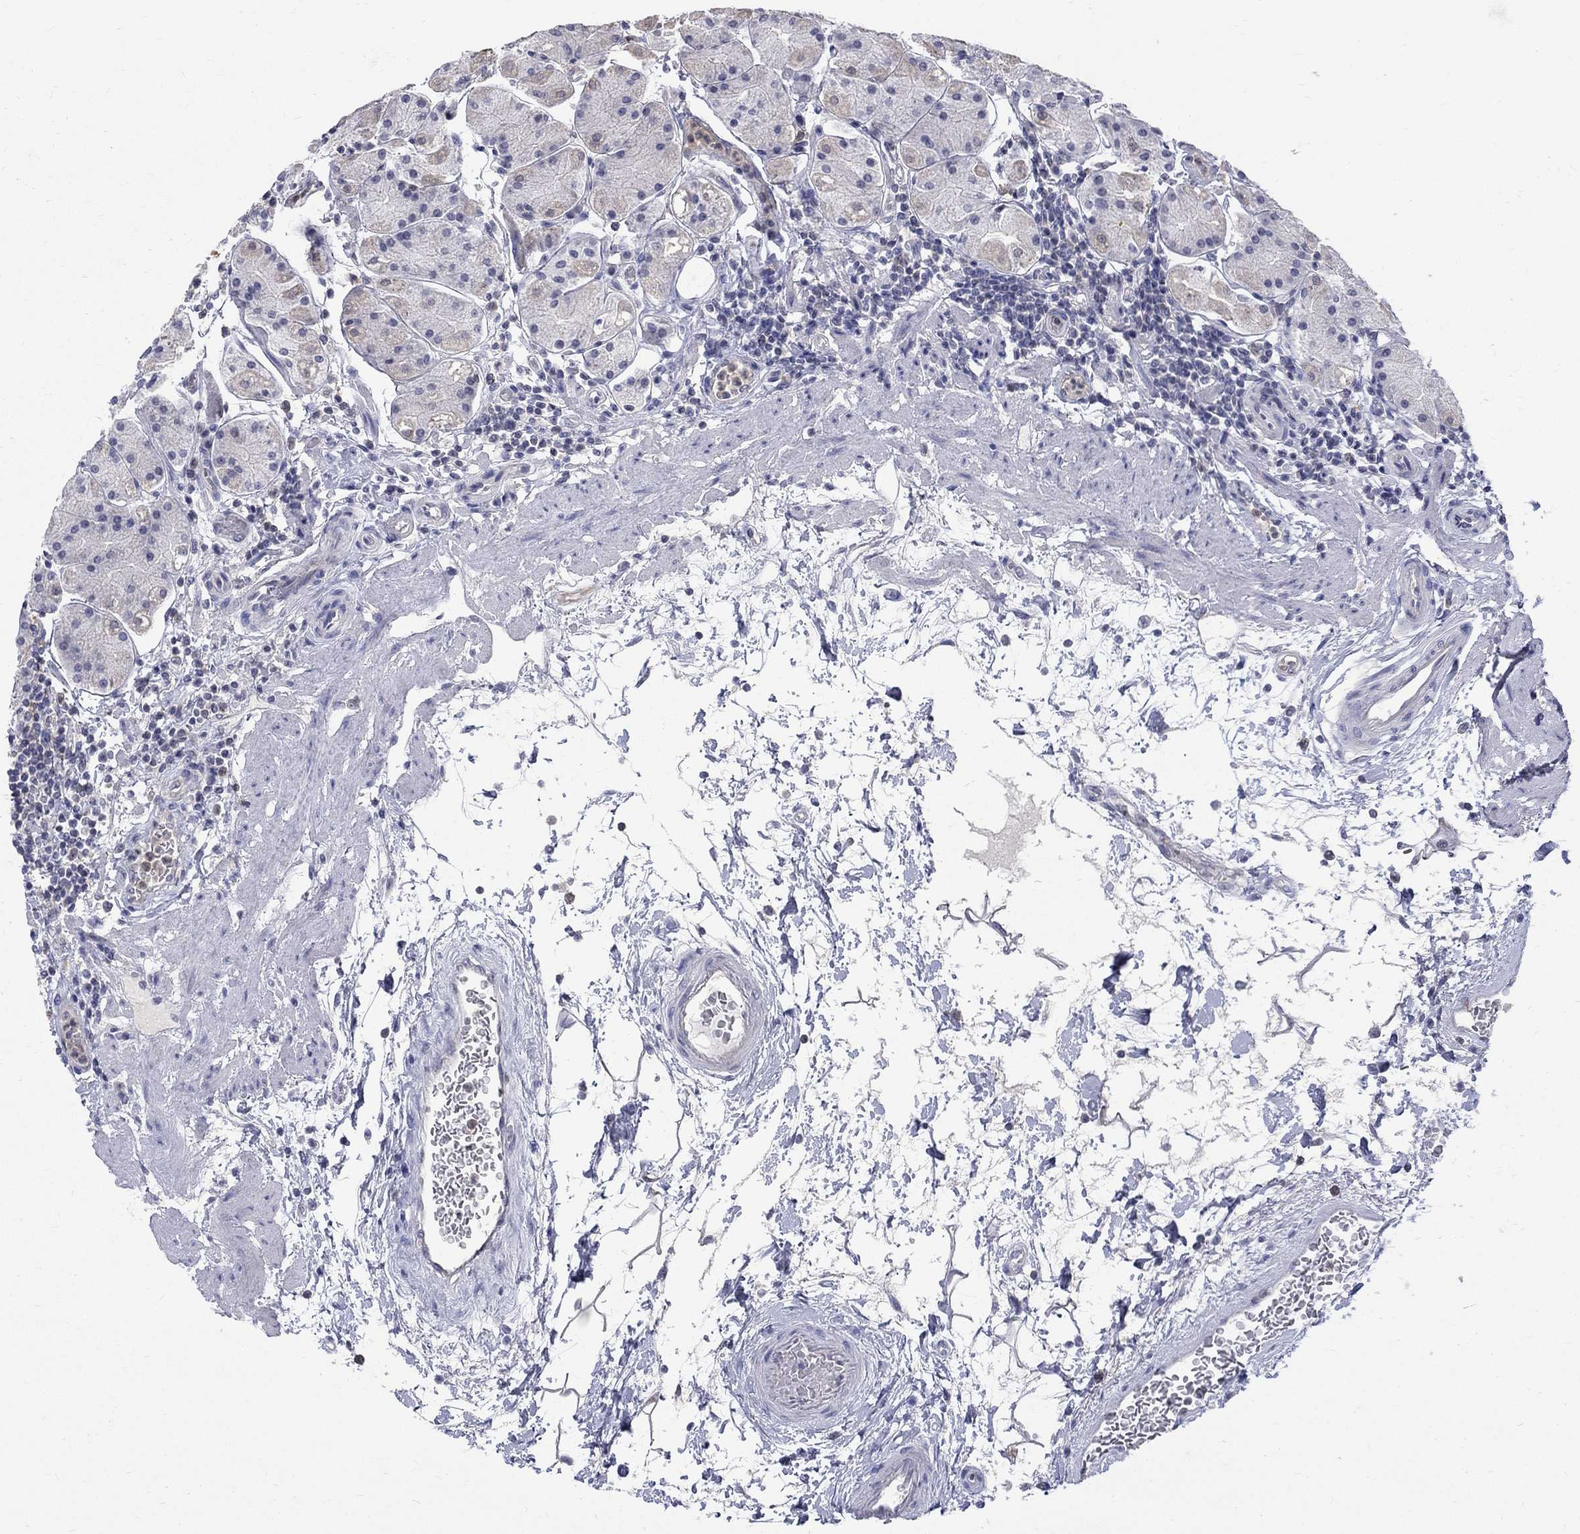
{"staining": {"intensity": "weak", "quantity": "<25%", "location": "cytoplasmic/membranous"}, "tissue": "stomach", "cell_type": "Glandular cells", "image_type": "normal", "snomed": [{"axis": "morphology", "description": "Normal tissue, NOS"}, {"axis": "topography", "description": "Stomach"}], "caption": "IHC histopathology image of normal stomach: human stomach stained with DAB shows no significant protein staining in glandular cells.", "gene": "HKDC1", "patient": {"sex": "male", "age": 54}}